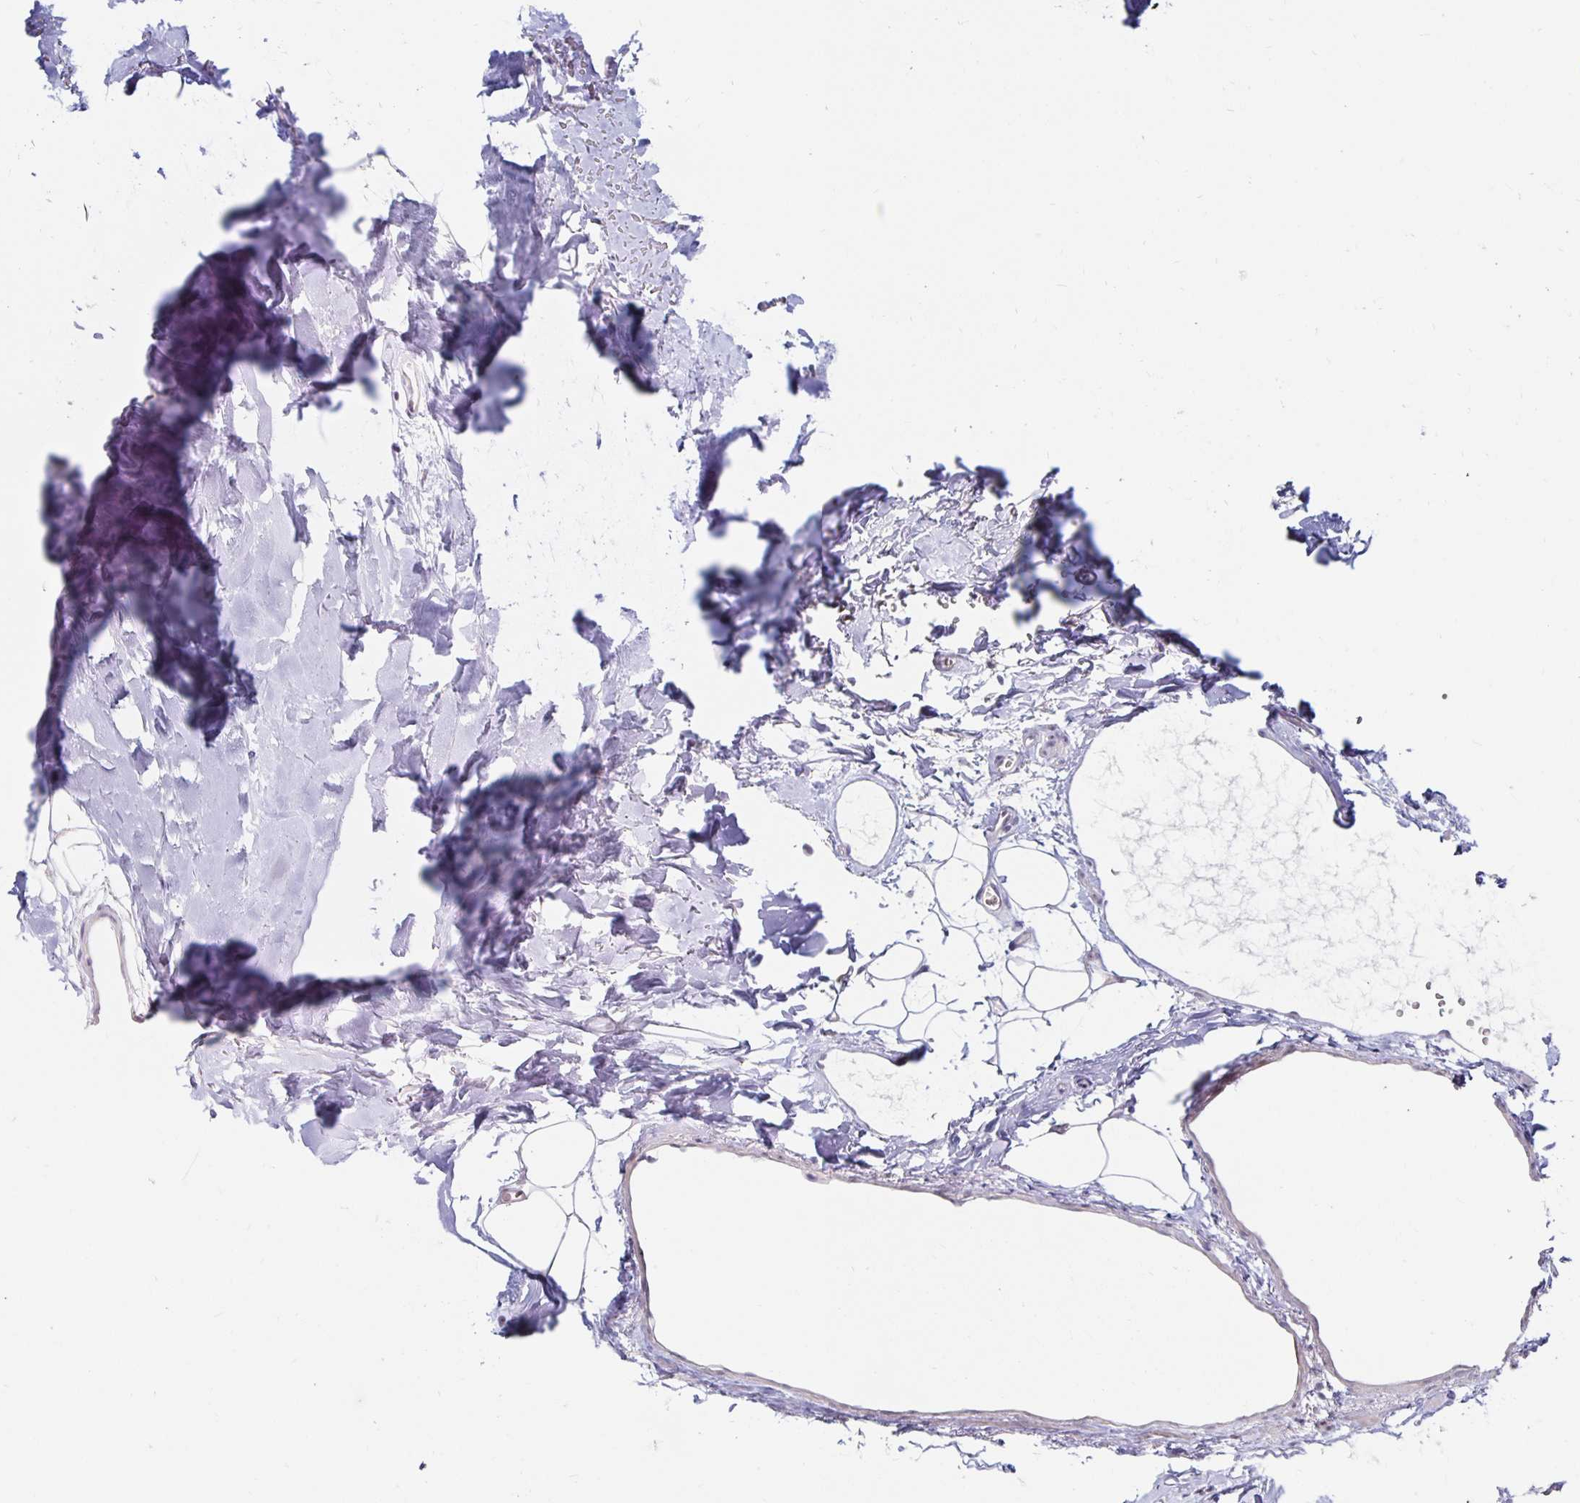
{"staining": {"intensity": "negative", "quantity": "none", "location": "none"}, "tissue": "adipose tissue", "cell_type": "Adipocytes", "image_type": "normal", "snomed": [{"axis": "morphology", "description": "Normal tissue, NOS"}, {"axis": "topography", "description": "Cartilage tissue"}, {"axis": "topography", "description": "Bronchus"}], "caption": "High power microscopy photomicrograph of an immunohistochemistry (IHC) photomicrograph of normal adipose tissue, revealing no significant expression in adipocytes.", "gene": "NUP85", "patient": {"sex": "female", "age": 79}}